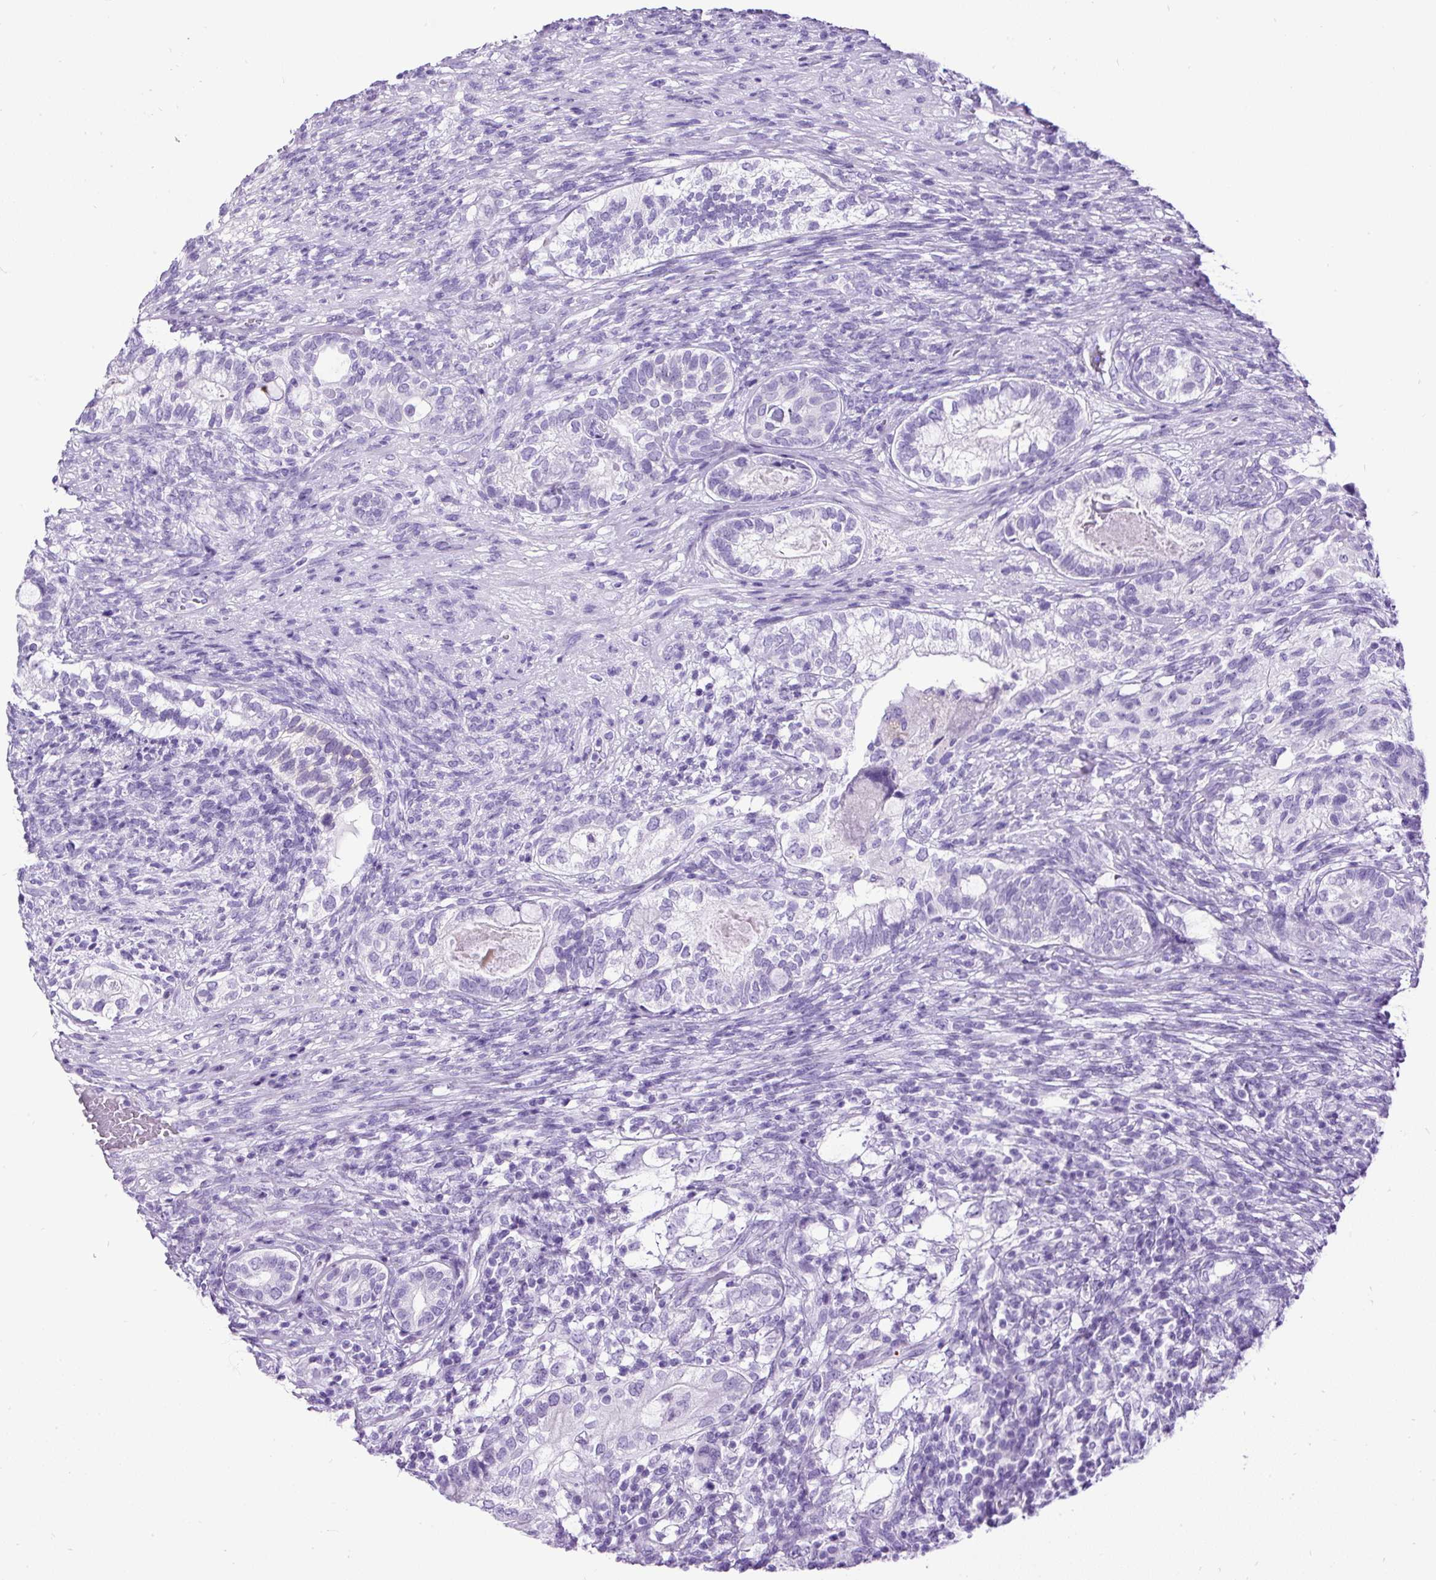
{"staining": {"intensity": "negative", "quantity": "none", "location": "none"}, "tissue": "testis cancer", "cell_type": "Tumor cells", "image_type": "cancer", "snomed": [{"axis": "morphology", "description": "Seminoma, NOS"}, {"axis": "morphology", "description": "Carcinoma, Embryonal, NOS"}, {"axis": "topography", "description": "Testis"}], "caption": "Testis cancer (seminoma) was stained to show a protein in brown. There is no significant expression in tumor cells.", "gene": "PDIA2", "patient": {"sex": "male", "age": 41}}